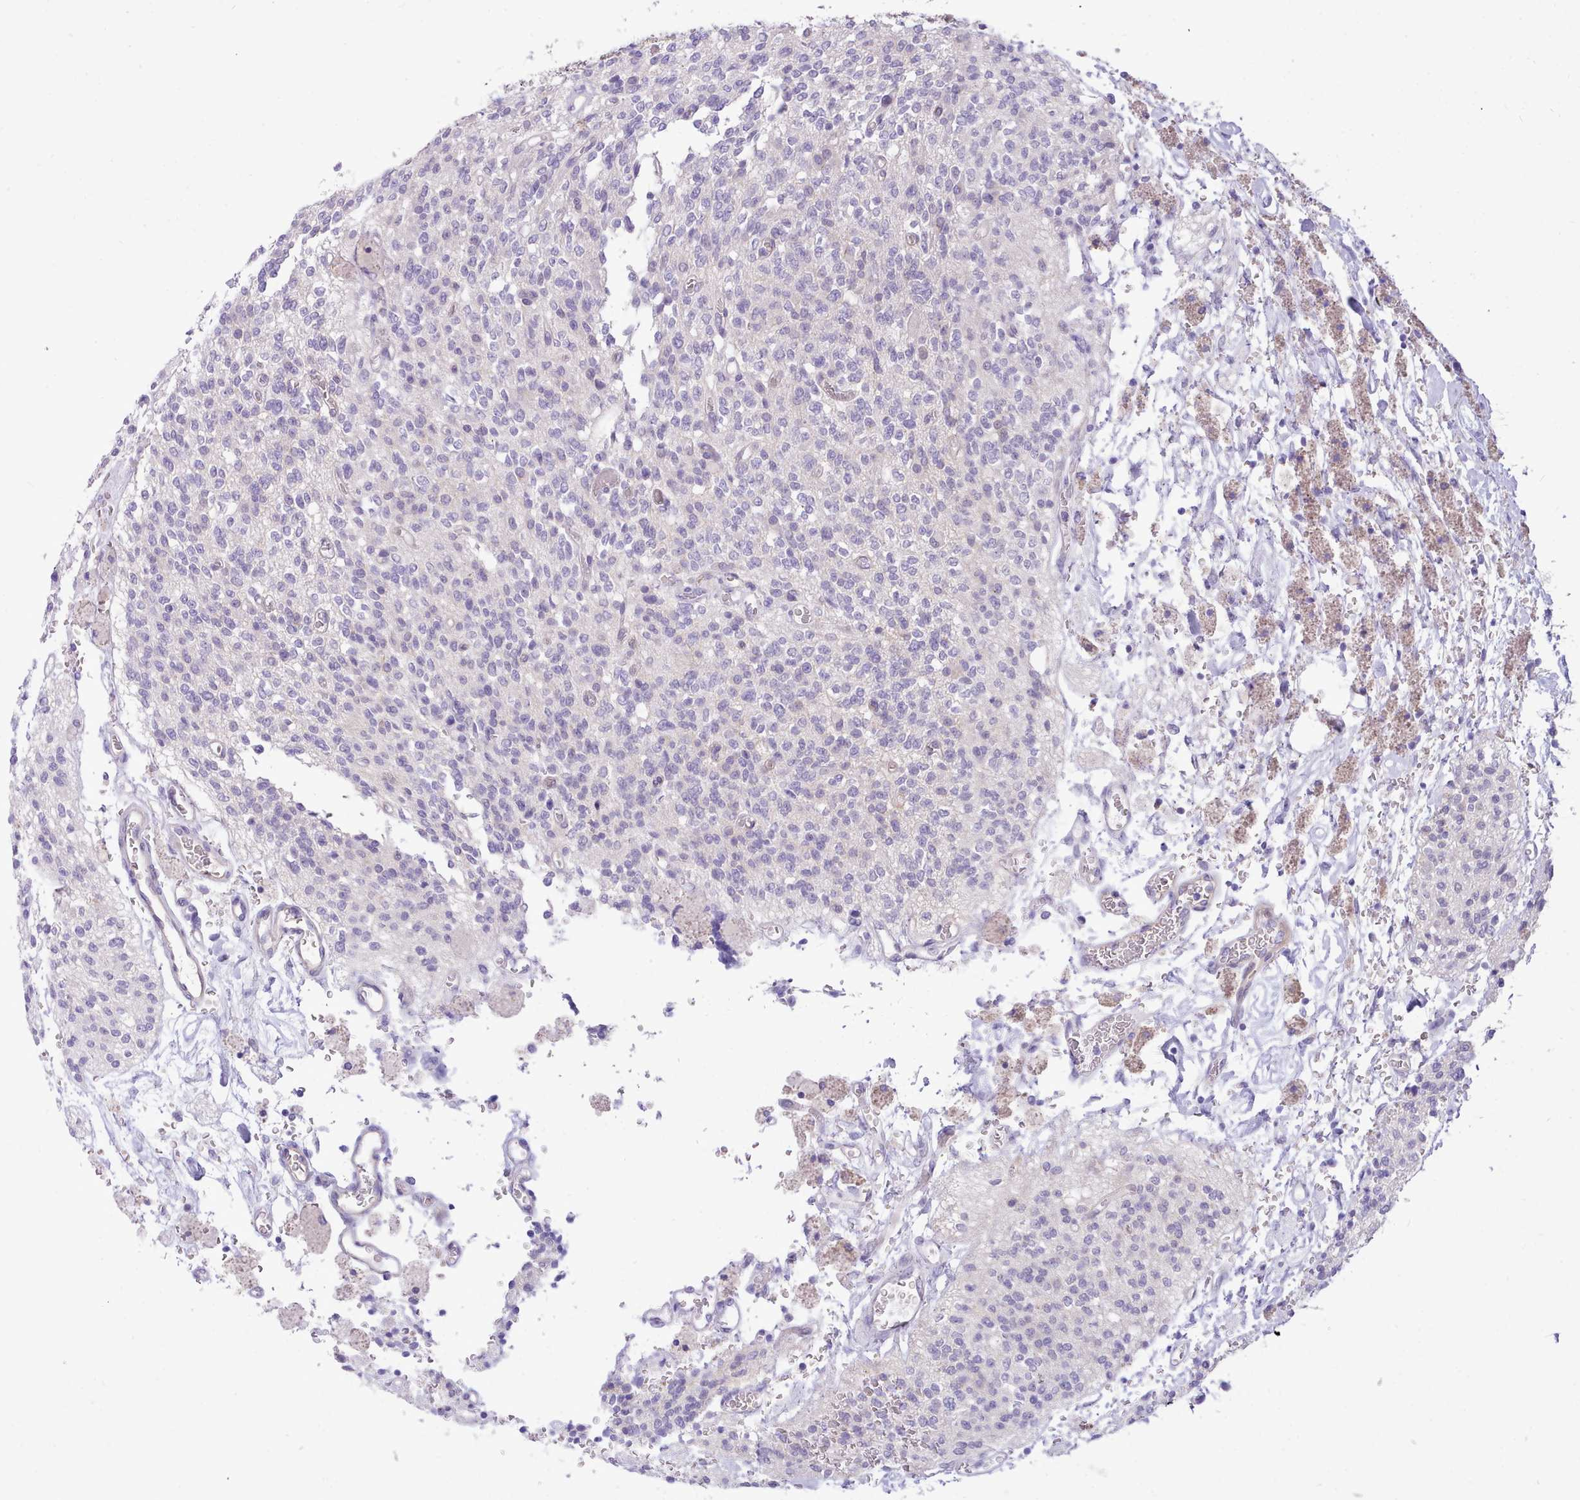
{"staining": {"intensity": "negative", "quantity": "none", "location": "none"}, "tissue": "glioma", "cell_type": "Tumor cells", "image_type": "cancer", "snomed": [{"axis": "morphology", "description": "Glioma, malignant, High grade"}, {"axis": "topography", "description": "Brain"}], "caption": "Immunohistochemistry (IHC) image of neoplastic tissue: human glioma stained with DAB (3,3'-diaminobenzidine) shows no significant protein positivity in tumor cells.", "gene": "LRRC37A", "patient": {"sex": "male", "age": 34}}